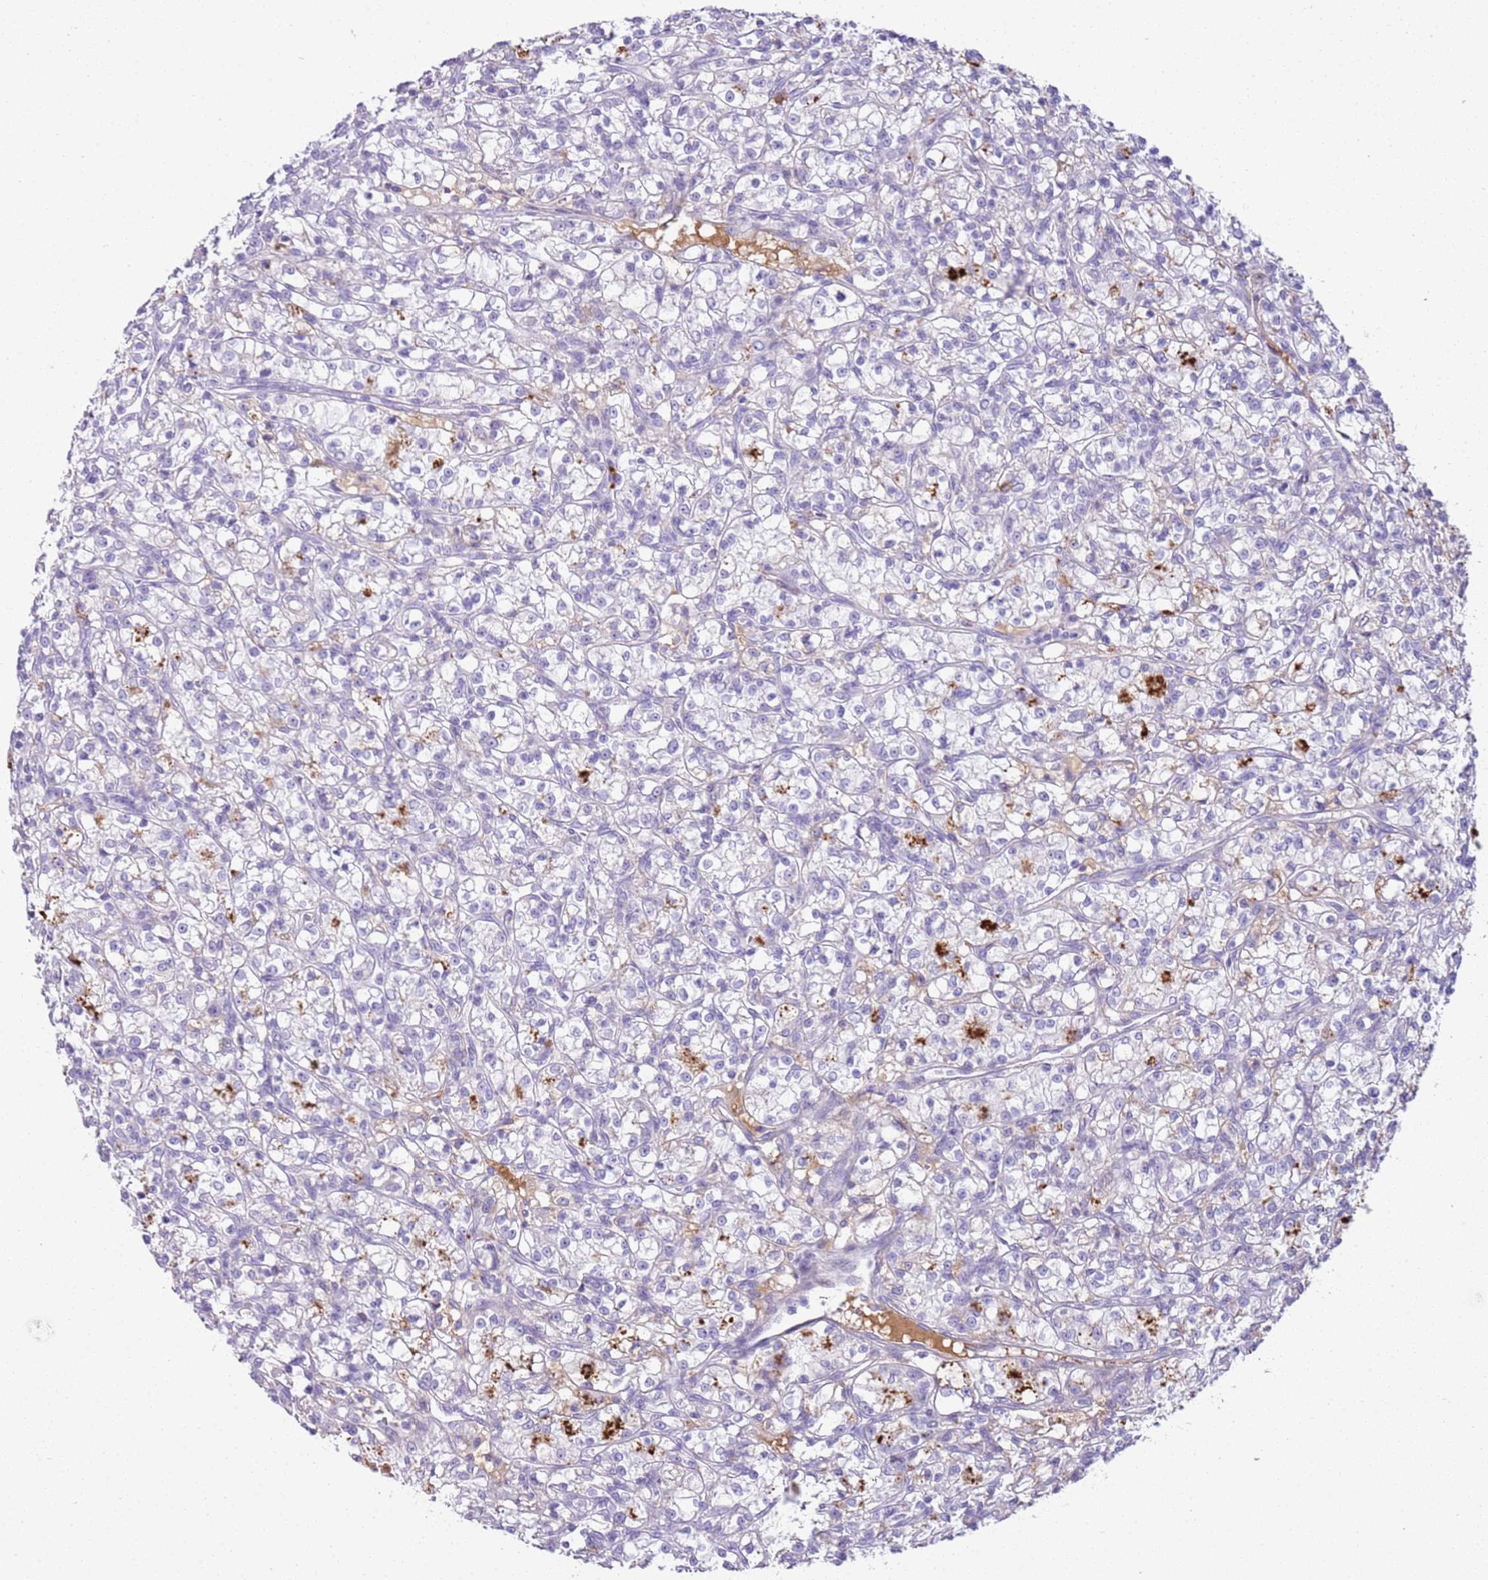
{"staining": {"intensity": "negative", "quantity": "none", "location": "none"}, "tissue": "renal cancer", "cell_type": "Tumor cells", "image_type": "cancer", "snomed": [{"axis": "morphology", "description": "Adenocarcinoma, NOS"}, {"axis": "topography", "description": "Kidney"}], "caption": "Tumor cells are negative for brown protein staining in adenocarcinoma (renal).", "gene": "IGKV3D-11", "patient": {"sex": "female", "age": 59}}